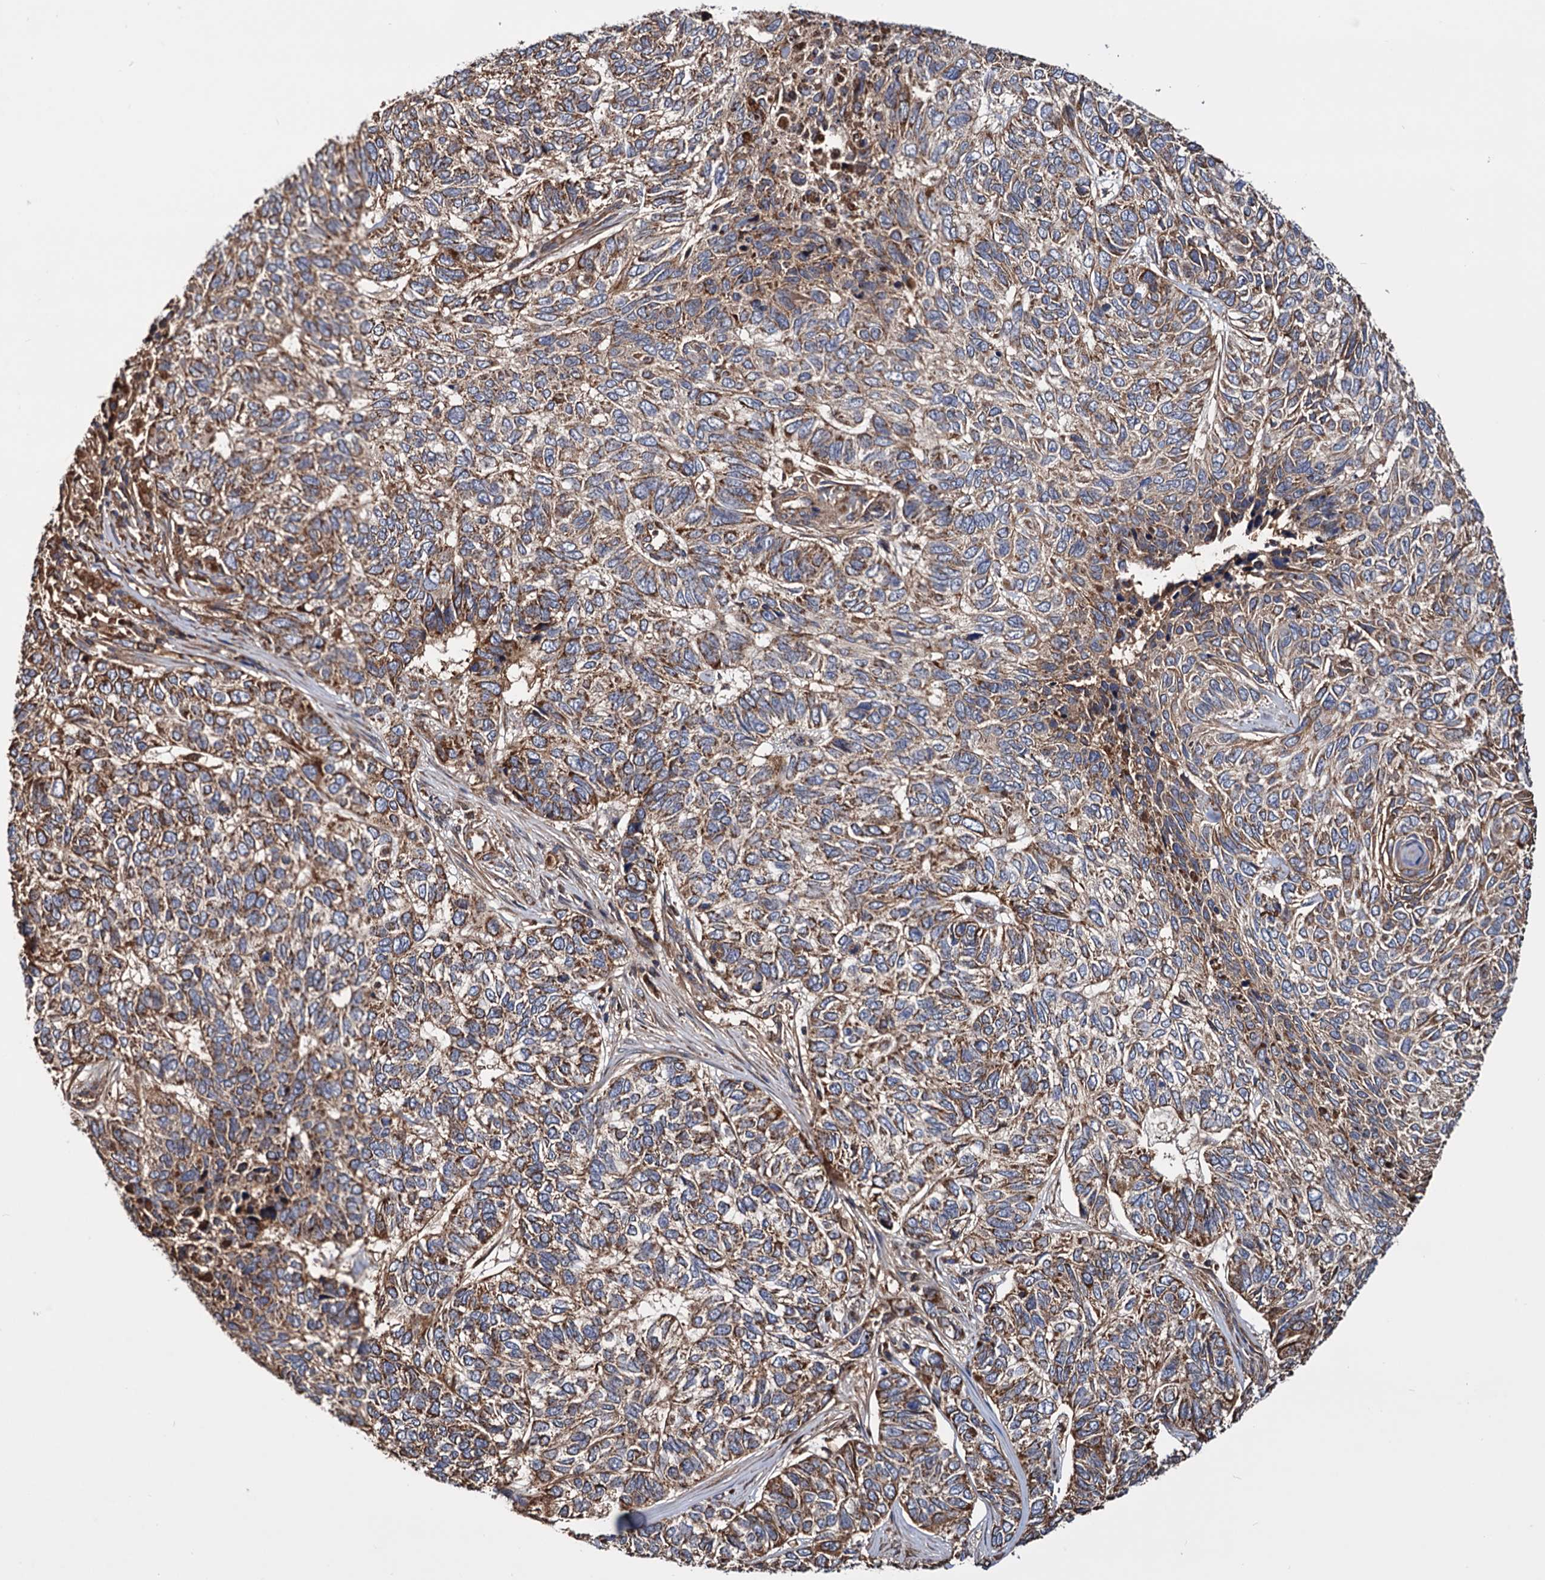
{"staining": {"intensity": "moderate", "quantity": ">75%", "location": "cytoplasmic/membranous"}, "tissue": "skin cancer", "cell_type": "Tumor cells", "image_type": "cancer", "snomed": [{"axis": "morphology", "description": "Basal cell carcinoma"}, {"axis": "topography", "description": "Skin"}], "caption": "Immunohistochemical staining of skin cancer displays medium levels of moderate cytoplasmic/membranous positivity in about >75% of tumor cells.", "gene": "MRPL42", "patient": {"sex": "female", "age": 65}}